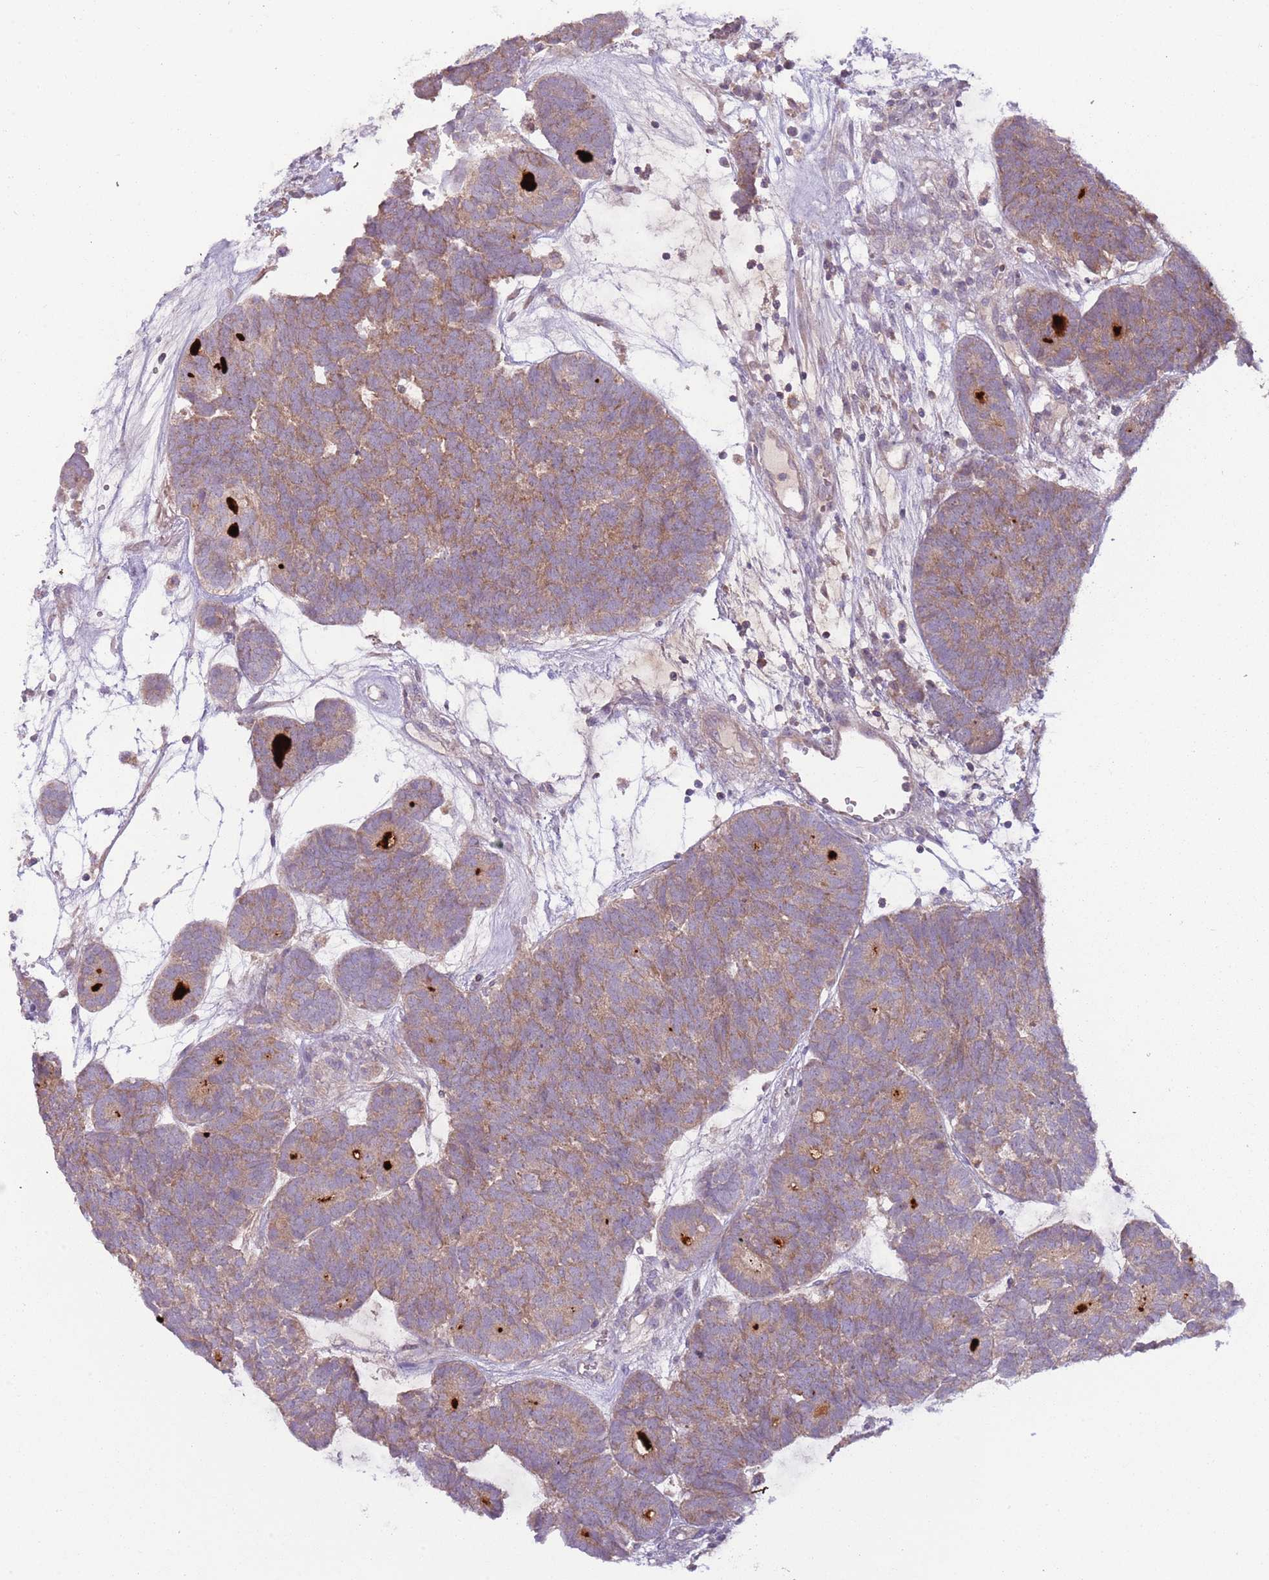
{"staining": {"intensity": "weak", "quantity": ">75%", "location": "cytoplasmic/membranous"}, "tissue": "head and neck cancer", "cell_type": "Tumor cells", "image_type": "cancer", "snomed": [{"axis": "morphology", "description": "Adenocarcinoma, NOS"}, {"axis": "topography", "description": "Head-Neck"}], "caption": "Tumor cells reveal low levels of weak cytoplasmic/membranous expression in approximately >75% of cells in head and neck cancer. (brown staining indicates protein expression, while blue staining denotes nuclei).", "gene": "DTD2", "patient": {"sex": "female", "age": 81}}